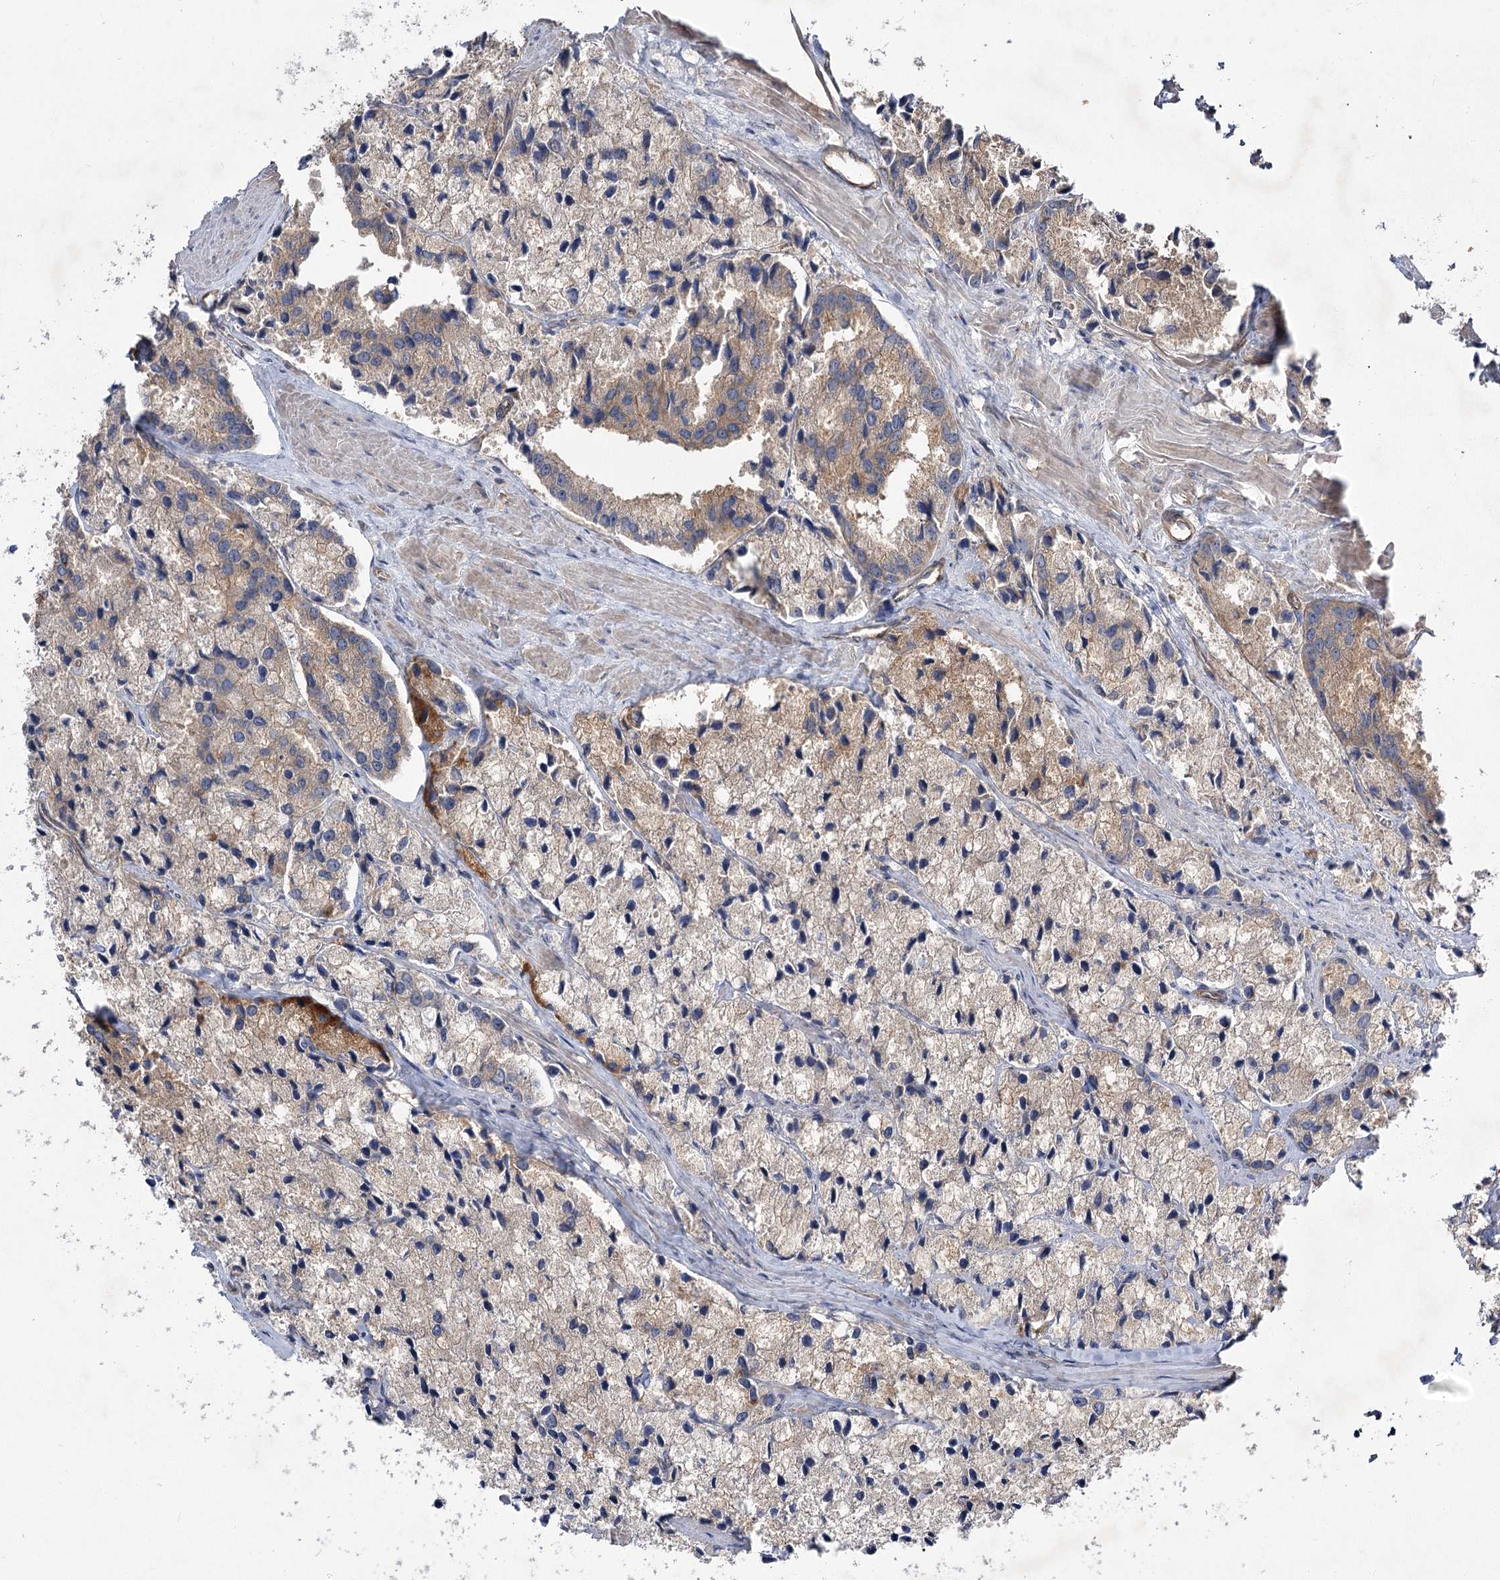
{"staining": {"intensity": "moderate", "quantity": "25%-75%", "location": "cytoplasmic/membranous"}, "tissue": "prostate cancer", "cell_type": "Tumor cells", "image_type": "cancer", "snomed": [{"axis": "morphology", "description": "Adenocarcinoma, High grade"}, {"axis": "topography", "description": "Prostate"}], "caption": "This is an image of immunohistochemistry (IHC) staining of prostate cancer, which shows moderate staining in the cytoplasmic/membranous of tumor cells.", "gene": "SH3BP5L", "patient": {"sex": "male", "age": 66}}